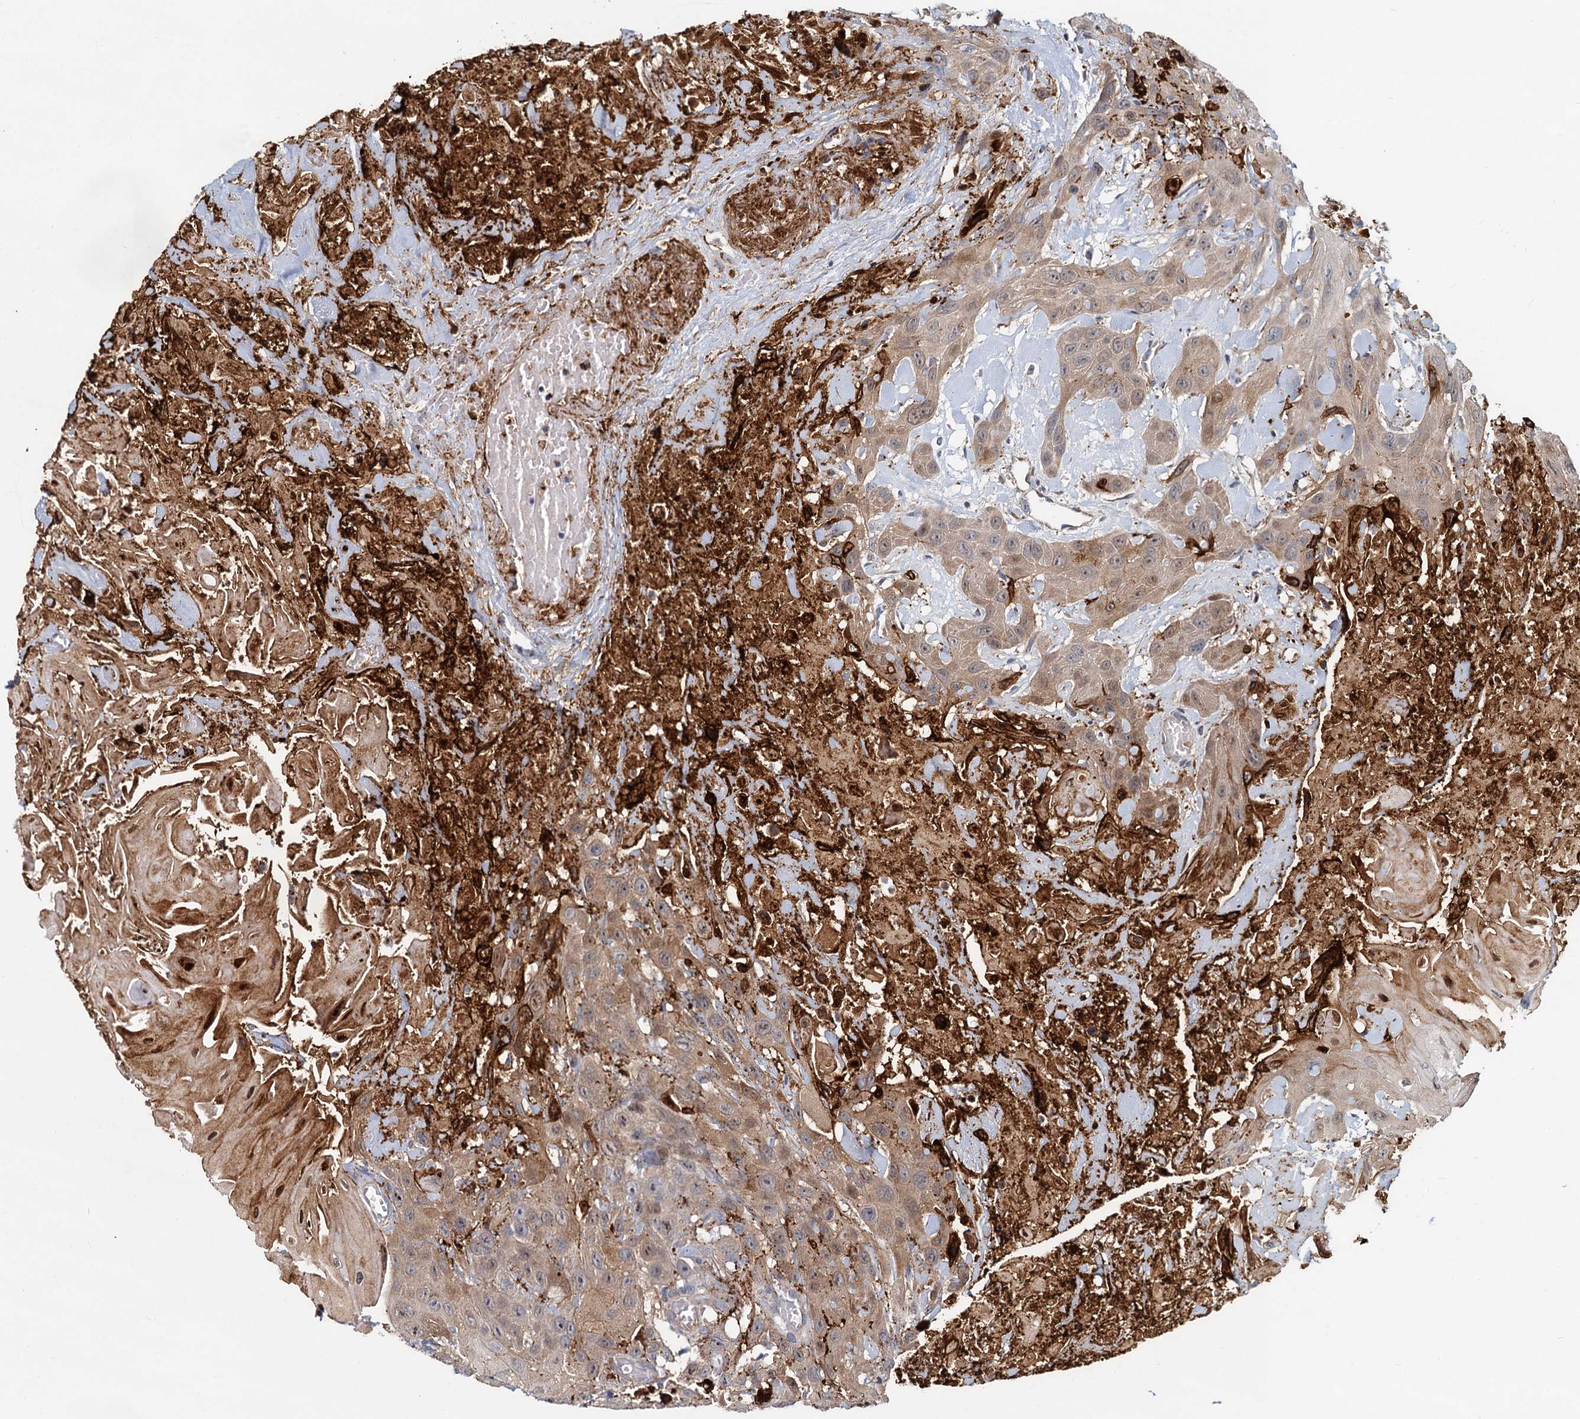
{"staining": {"intensity": "weak", "quantity": "25%-75%", "location": "cytoplasmic/membranous"}, "tissue": "head and neck cancer", "cell_type": "Tumor cells", "image_type": "cancer", "snomed": [{"axis": "morphology", "description": "Squamous cell carcinoma, NOS"}, {"axis": "topography", "description": "Head-Neck"}], "caption": "High-power microscopy captured an immunohistochemistry micrograph of head and neck squamous cell carcinoma, revealing weak cytoplasmic/membranous expression in about 25%-75% of tumor cells.", "gene": "DCUN1D2", "patient": {"sex": "male", "age": 81}}